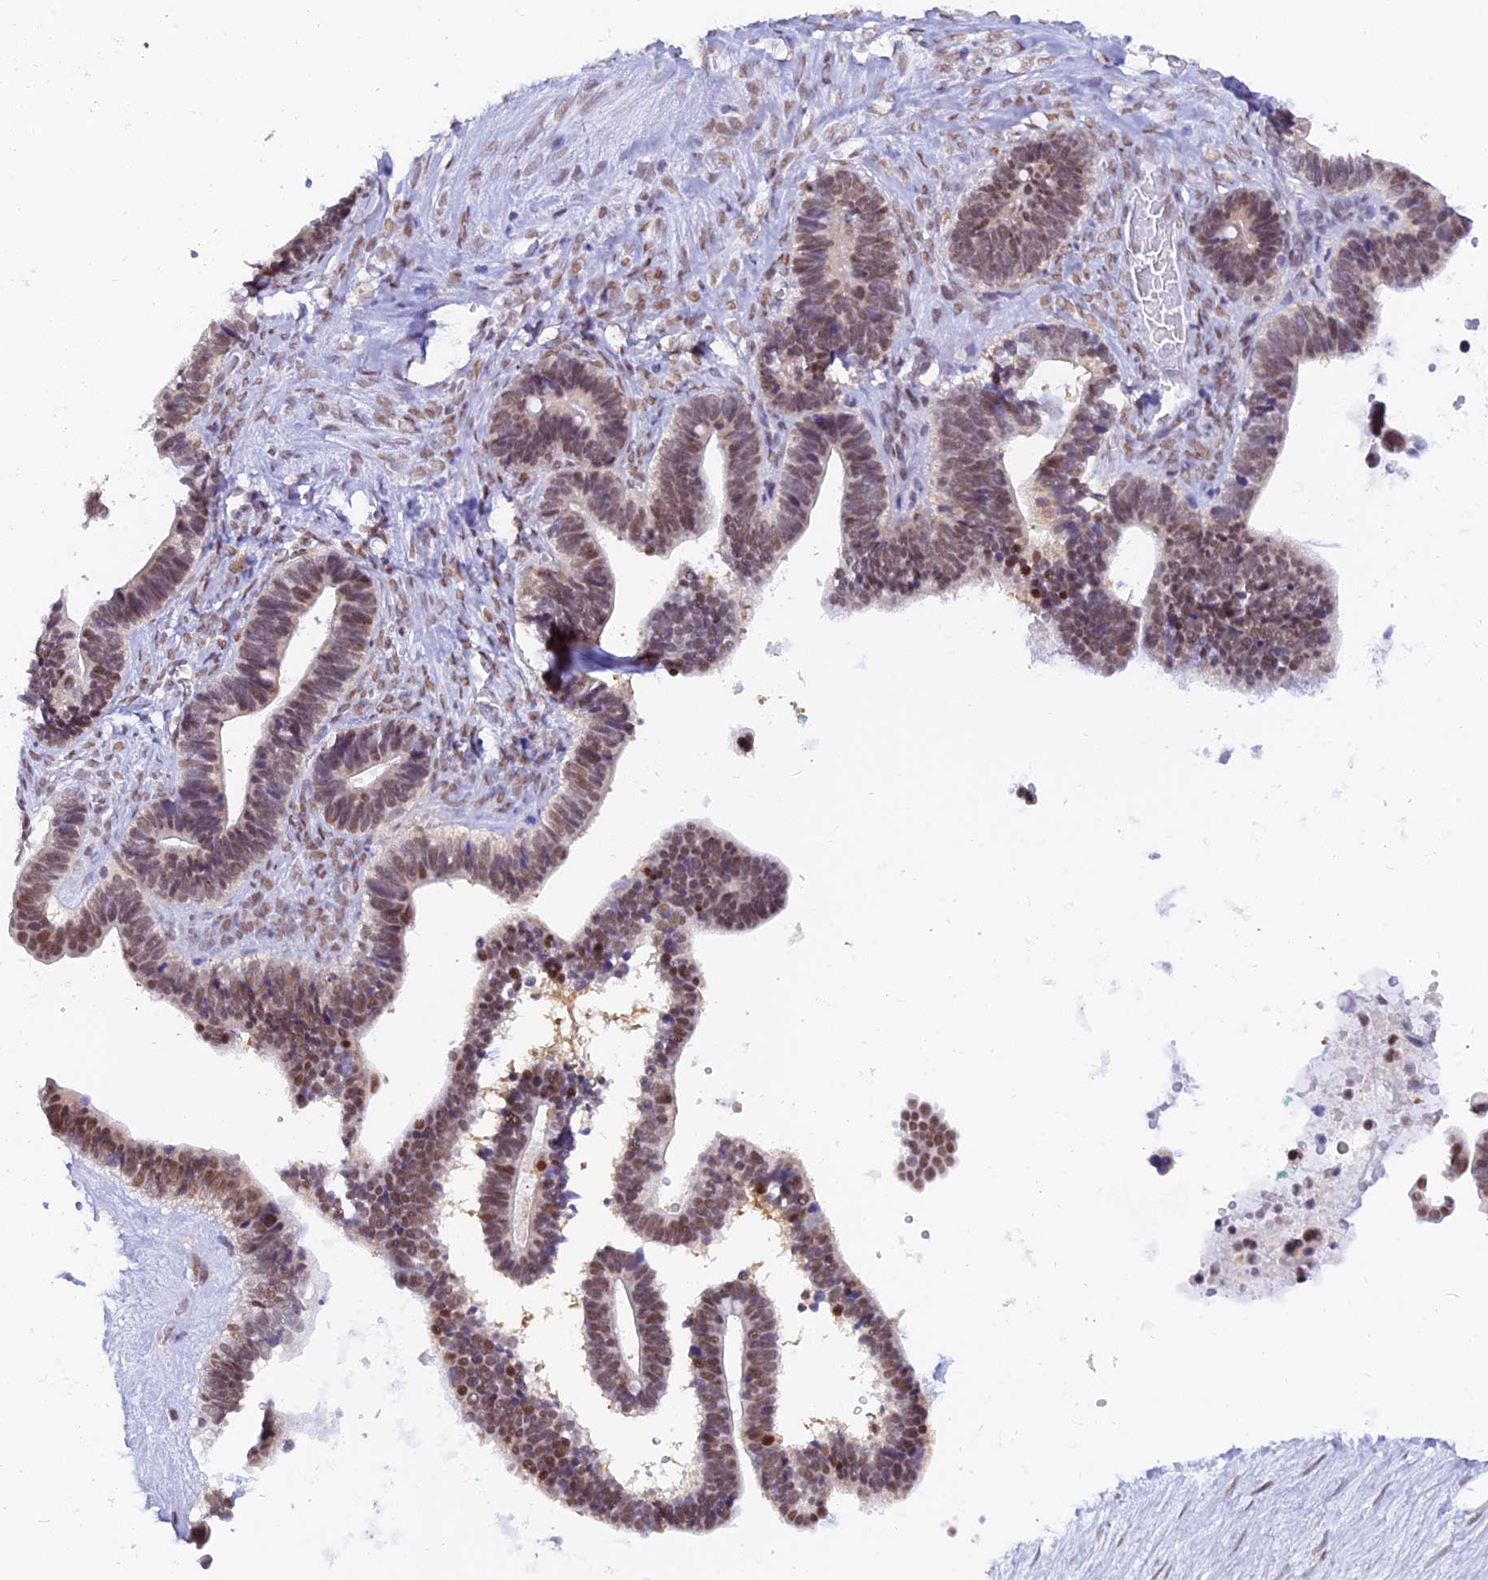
{"staining": {"intensity": "moderate", "quantity": ">75%", "location": "nuclear"}, "tissue": "ovarian cancer", "cell_type": "Tumor cells", "image_type": "cancer", "snomed": [{"axis": "morphology", "description": "Cystadenocarcinoma, serous, NOS"}, {"axis": "topography", "description": "Ovary"}], "caption": "Ovarian serous cystadenocarcinoma stained with a brown dye shows moderate nuclear positive expression in about >75% of tumor cells.", "gene": "DPY30", "patient": {"sex": "female", "age": 56}}